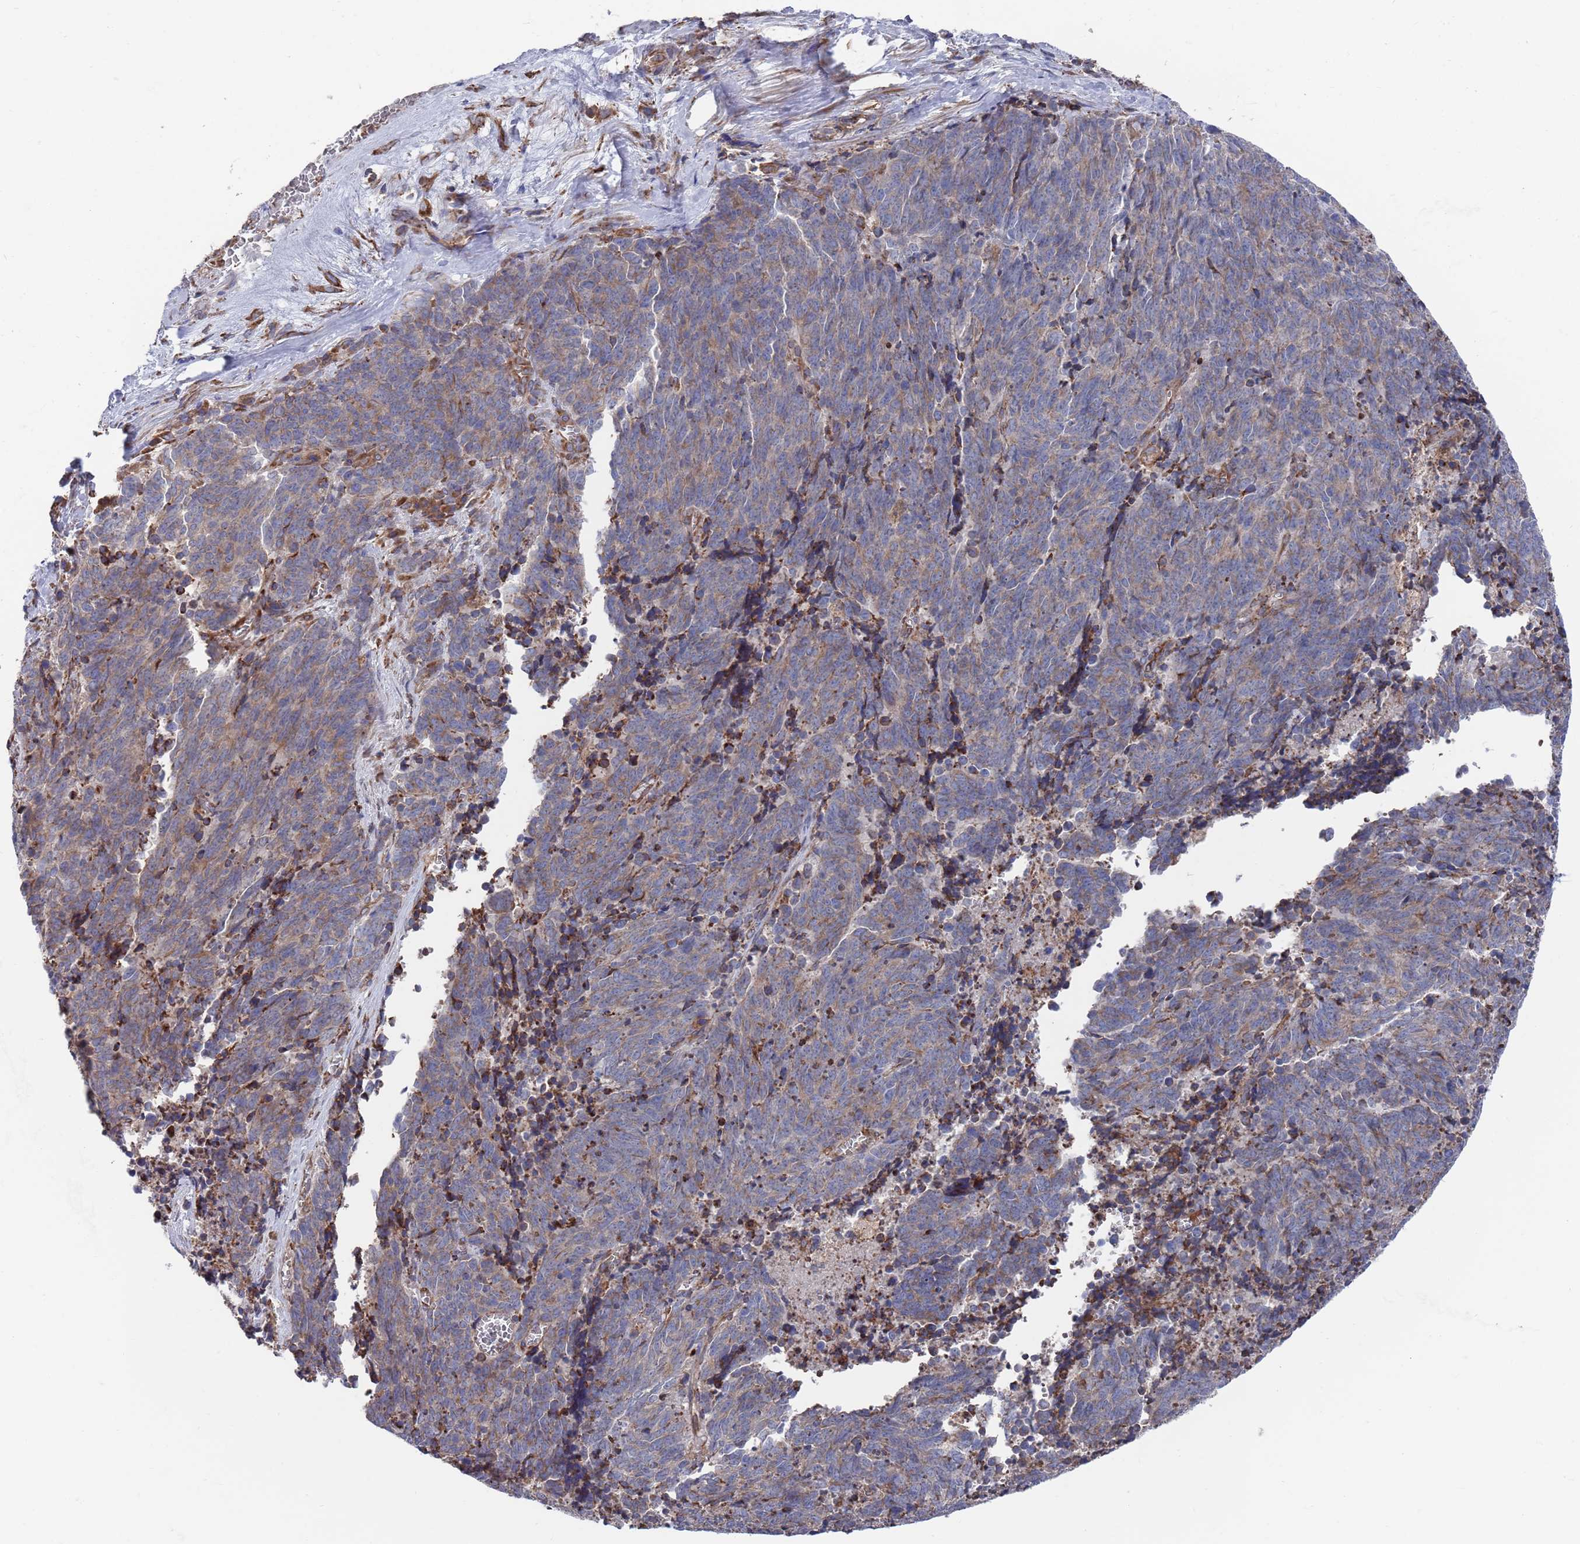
{"staining": {"intensity": "weak", "quantity": "25%-75%", "location": "cytoplasmic/membranous"}, "tissue": "cervical cancer", "cell_type": "Tumor cells", "image_type": "cancer", "snomed": [{"axis": "morphology", "description": "Squamous cell carcinoma, NOS"}, {"axis": "topography", "description": "Cervix"}], "caption": "The histopathology image displays a brown stain indicating the presence of a protein in the cytoplasmic/membranous of tumor cells in cervical cancer.", "gene": "GID8", "patient": {"sex": "female", "age": 29}}